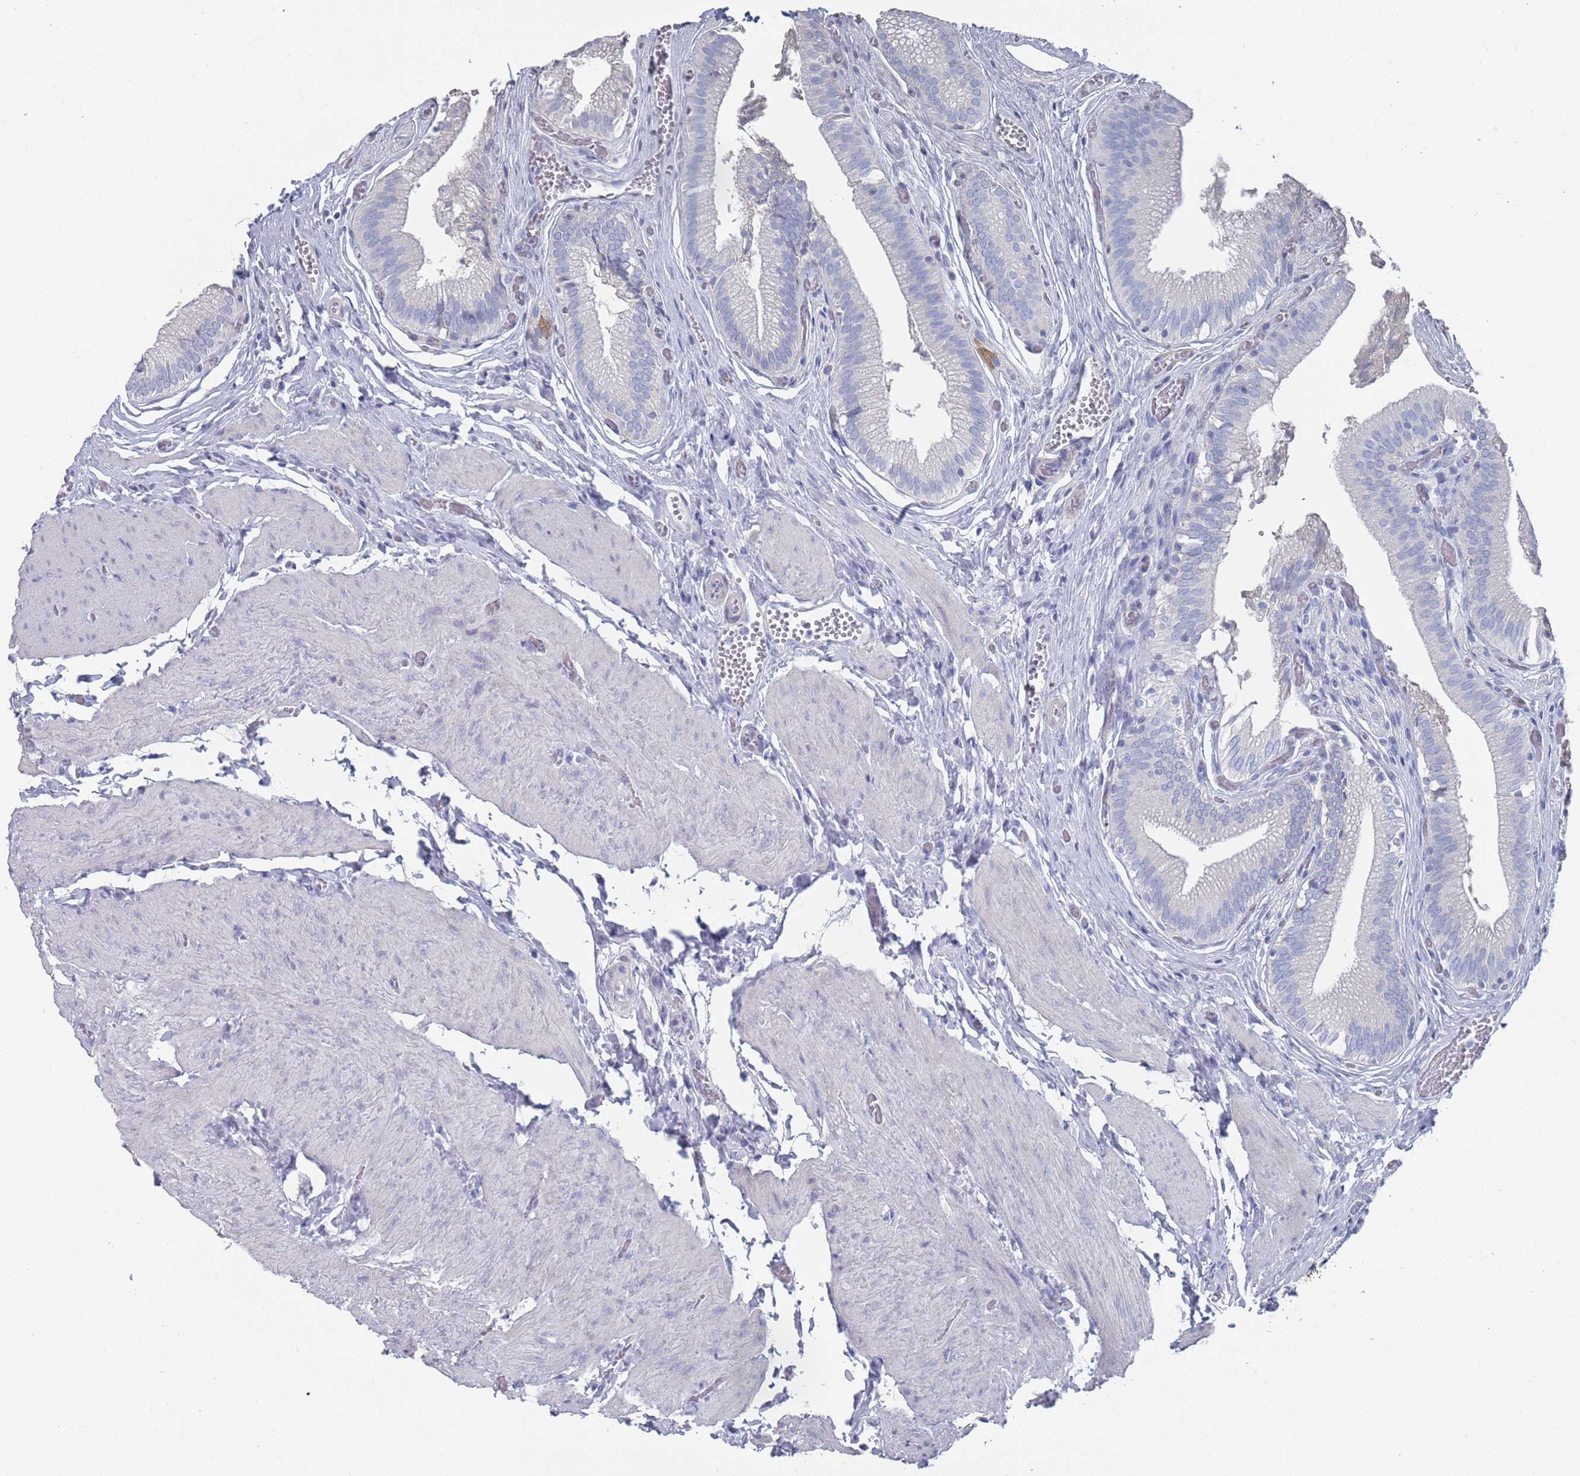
{"staining": {"intensity": "negative", "quantity": "none", "location": "none"}, "tissue": "gallbladder", "cell_type": "Glandular cells", "image_type": "normal", "snomed": [{"axis": "morphology", "description": "Normal tissue, NOS"}, {"axis": "topography", "description": "Gallbladder"}, {"axis": "topography", "description": "Peripheral nerve tissue"}], "caption": "Gallbladder stained for a protein using IHC shows no positivity glandular cells.", "gene": "MAT1A", "patient": {"sex": "male", "age": 17}}